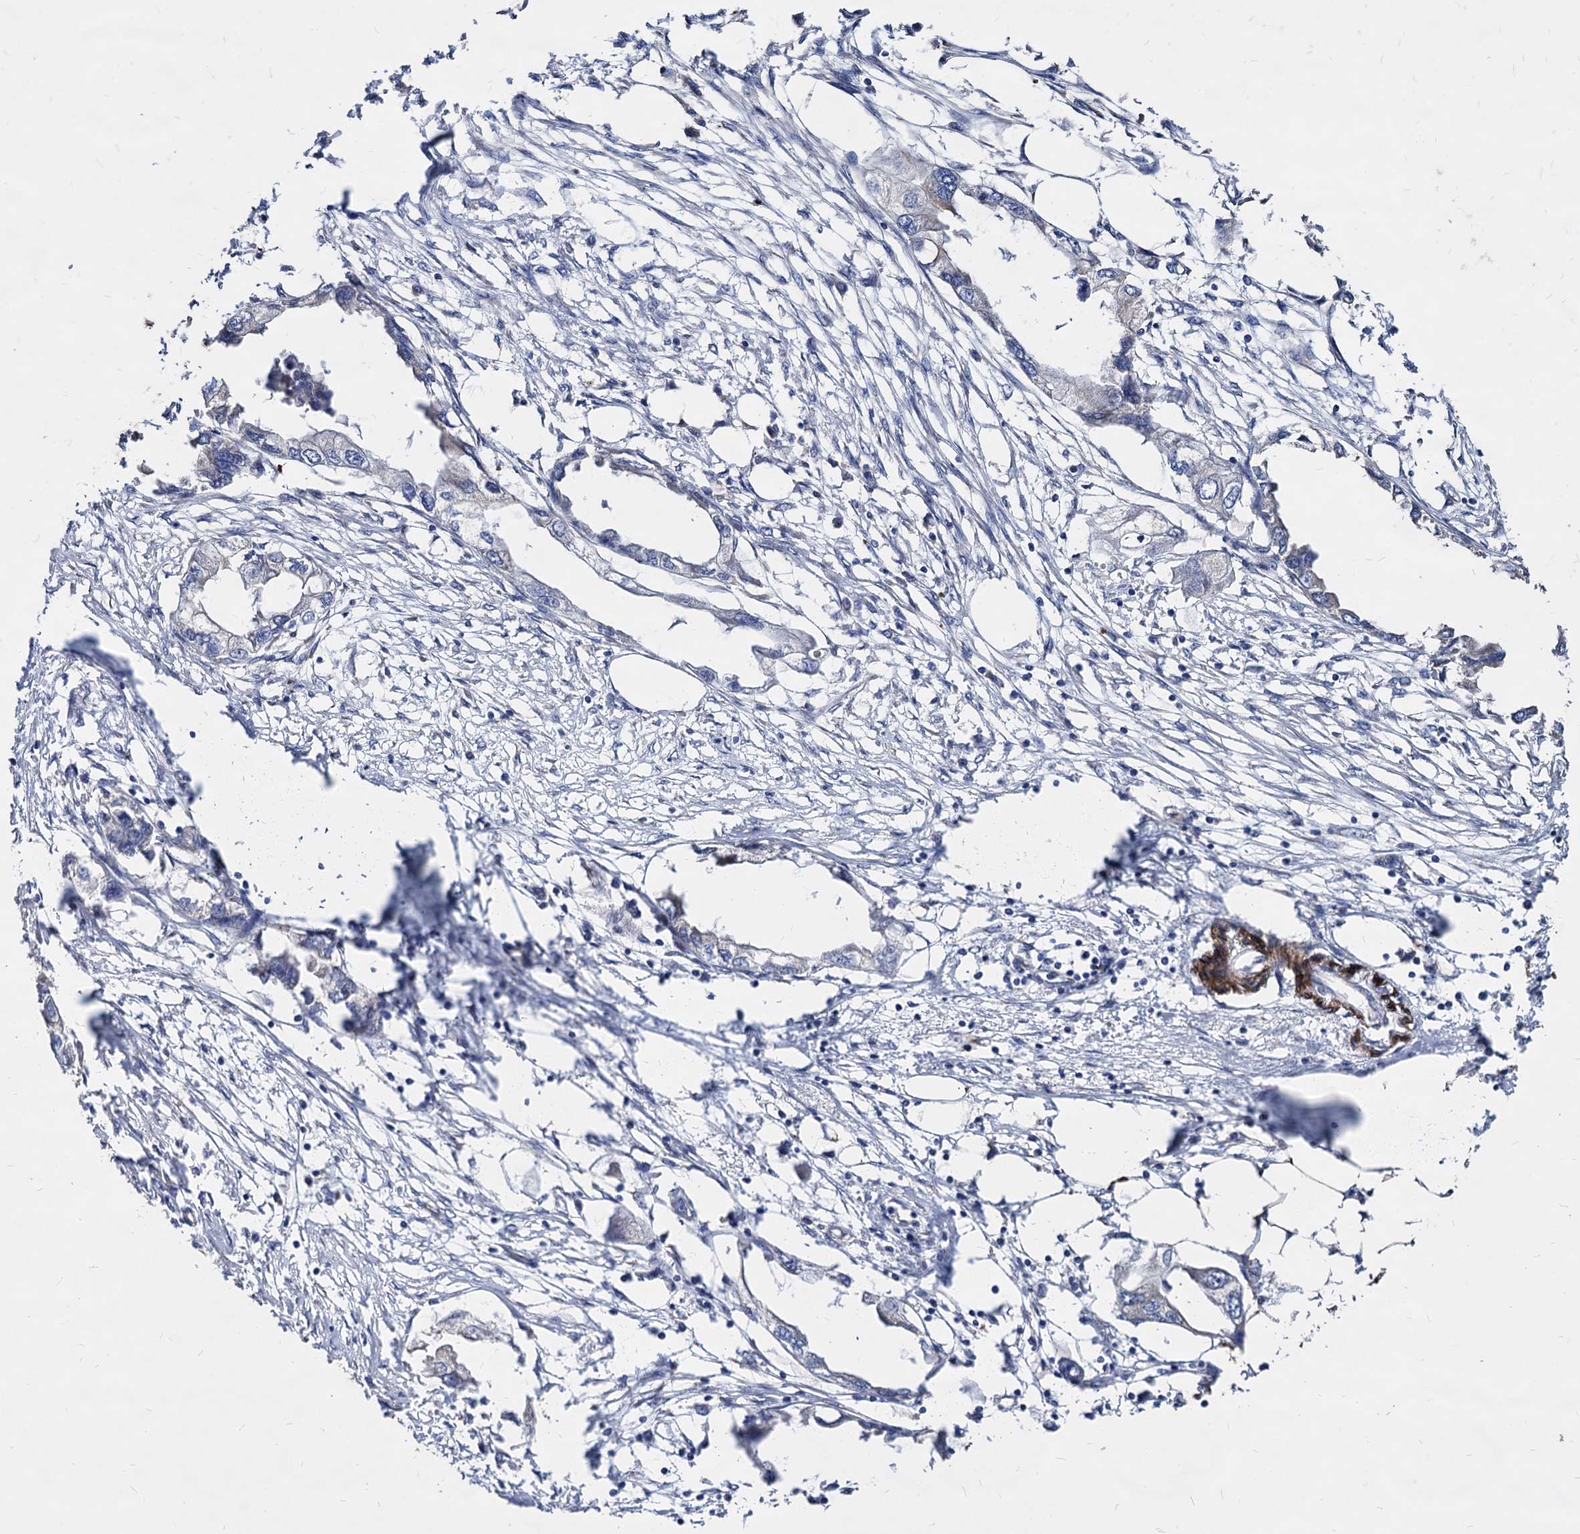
{"staining": {"intensity": "negative", "quantity": "none", "location": "none"}, "tissue": "endometrial cancer", "cell_type": "Tumor cells", "image_type": "cancer", "snomed": [{"axis": "morphology", "description": "Adenocarcinoma, NOS"}, {"axis": "morphology", "description": "Adenocarcinoma, metastatic, NOS"}, {"axis": "topography", "description": "Adipose tissue"}, {"axis": "topography", "description": "Endometrium"}], "caption": "Endometrial cancer was stained to show a protein in brown. There is no significant staining in tumor cells.", "gene": "WDR11", "patient": {"sex": "female", "age": 67}}